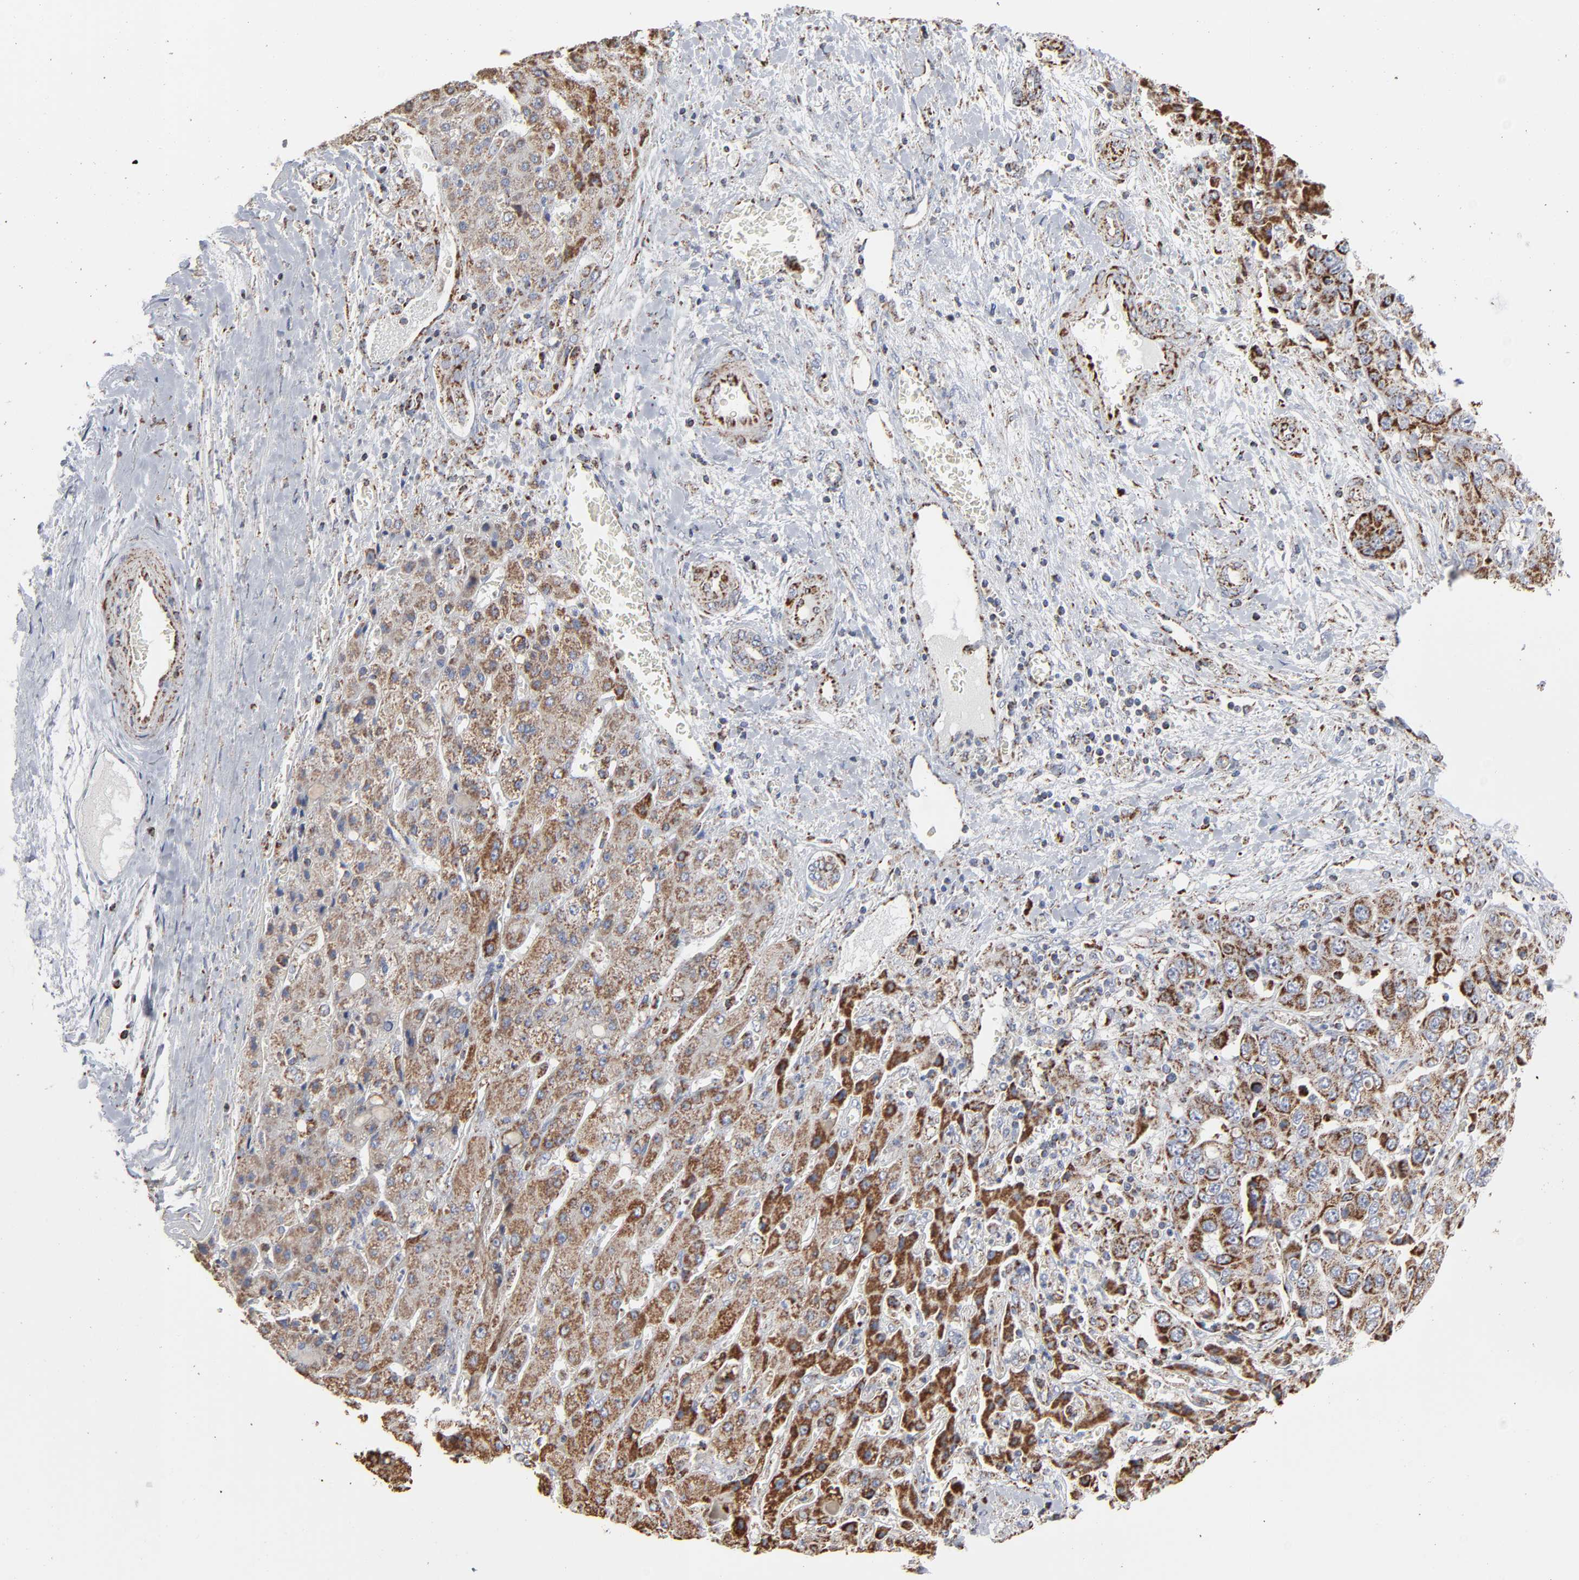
{"staining": {"intensity": "strong", "quantity": ">75%", "location": "cytoplasmic/membranous"}, "tissue": "liver cancer", "cell_type": "Tumor cells", "image_type": "cancer", "snomed": [{"axis": "morphology", "description": "Cholangiocarcinoma"}, {"axis": "topography", "description": "Liver"}], "caption": "Liver cancer was stained to show a protein in brown. There is high levels of strong cytoplasmic/membranous positivity in about >75% of tumor cells.", "gene": "UQCRC1", "patient": {"sex": "female", "age": 52}}